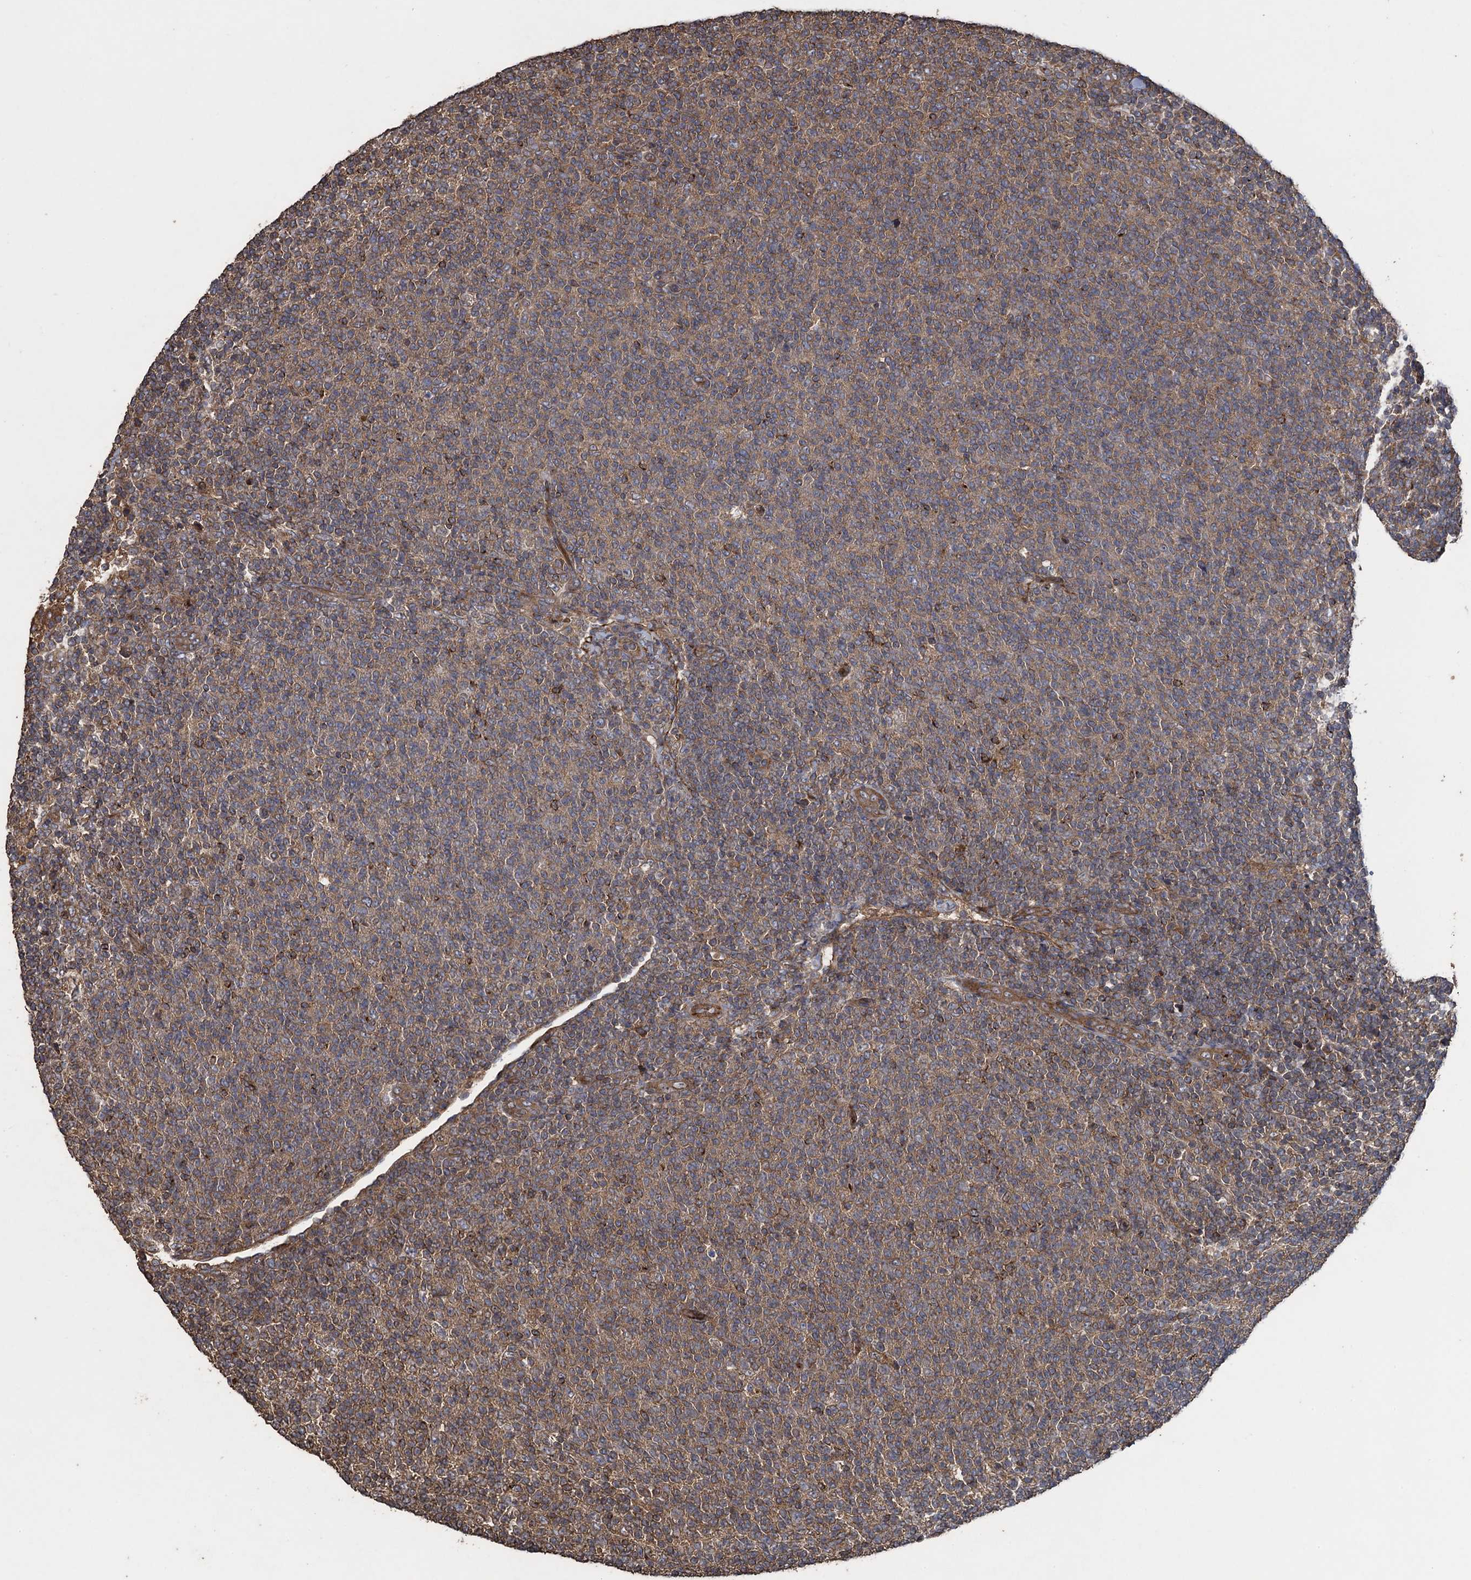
{"staining": {"intensity": "weak", "quantity": "25%-75%", "location": "cytoplasmic/membranous"}, "tissue": "lymphoma", "cell_type": "Tumor cells", "image_type": "cancer", "snomed": [{"axis": "morphology", "description": "Malignant lymphoma, non-Hodgkin's type, Low grade"}, {"axis": "topography", "description": "Lymph node"}], "caption": "This is an image of immunohistochemistry (IHC) staining of lymphoma, which shows weak expression in the cytoplasmic/membranous of tumor cells.", "gene": "TXNDC11", "patient": {"sex": "male", "age": 66}}